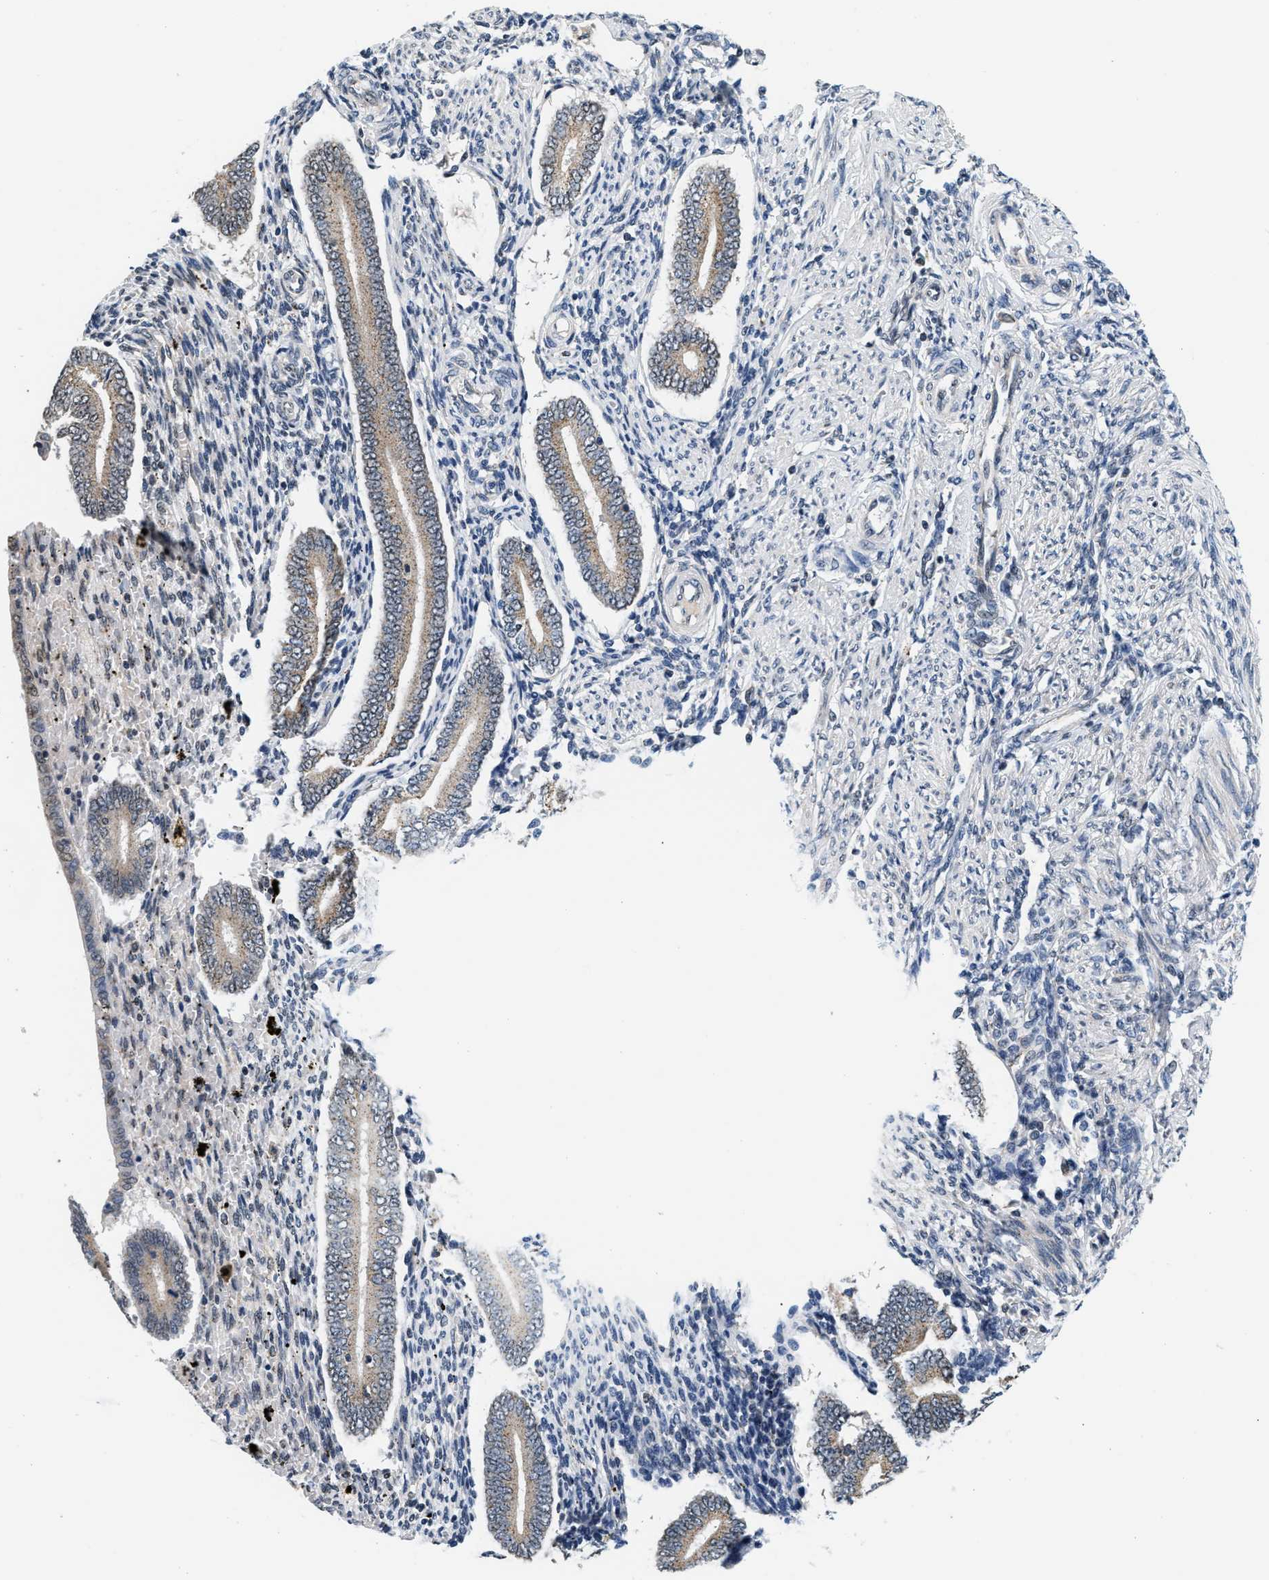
{"staining": {"intensity": "negative", "quantity": "none", "location": "none"}, "tissue": "endometrium", "cell_type": "Cells in endometrial stroma", "image_type": "normal", "snomed": [{"axis": "morphology", "description": "Normal tissue, NOS"}, {"axis": "topography", "description": "Endometrium"}], "caption": "A high-resolution micrograph shows immunohistochemistry (IHC) staining of normal endometrium, which exhibits no significant staining in cells in endometrial stroma.", "gene": "KCNMB2", "patient": {"sex": "female", "age": 42}}